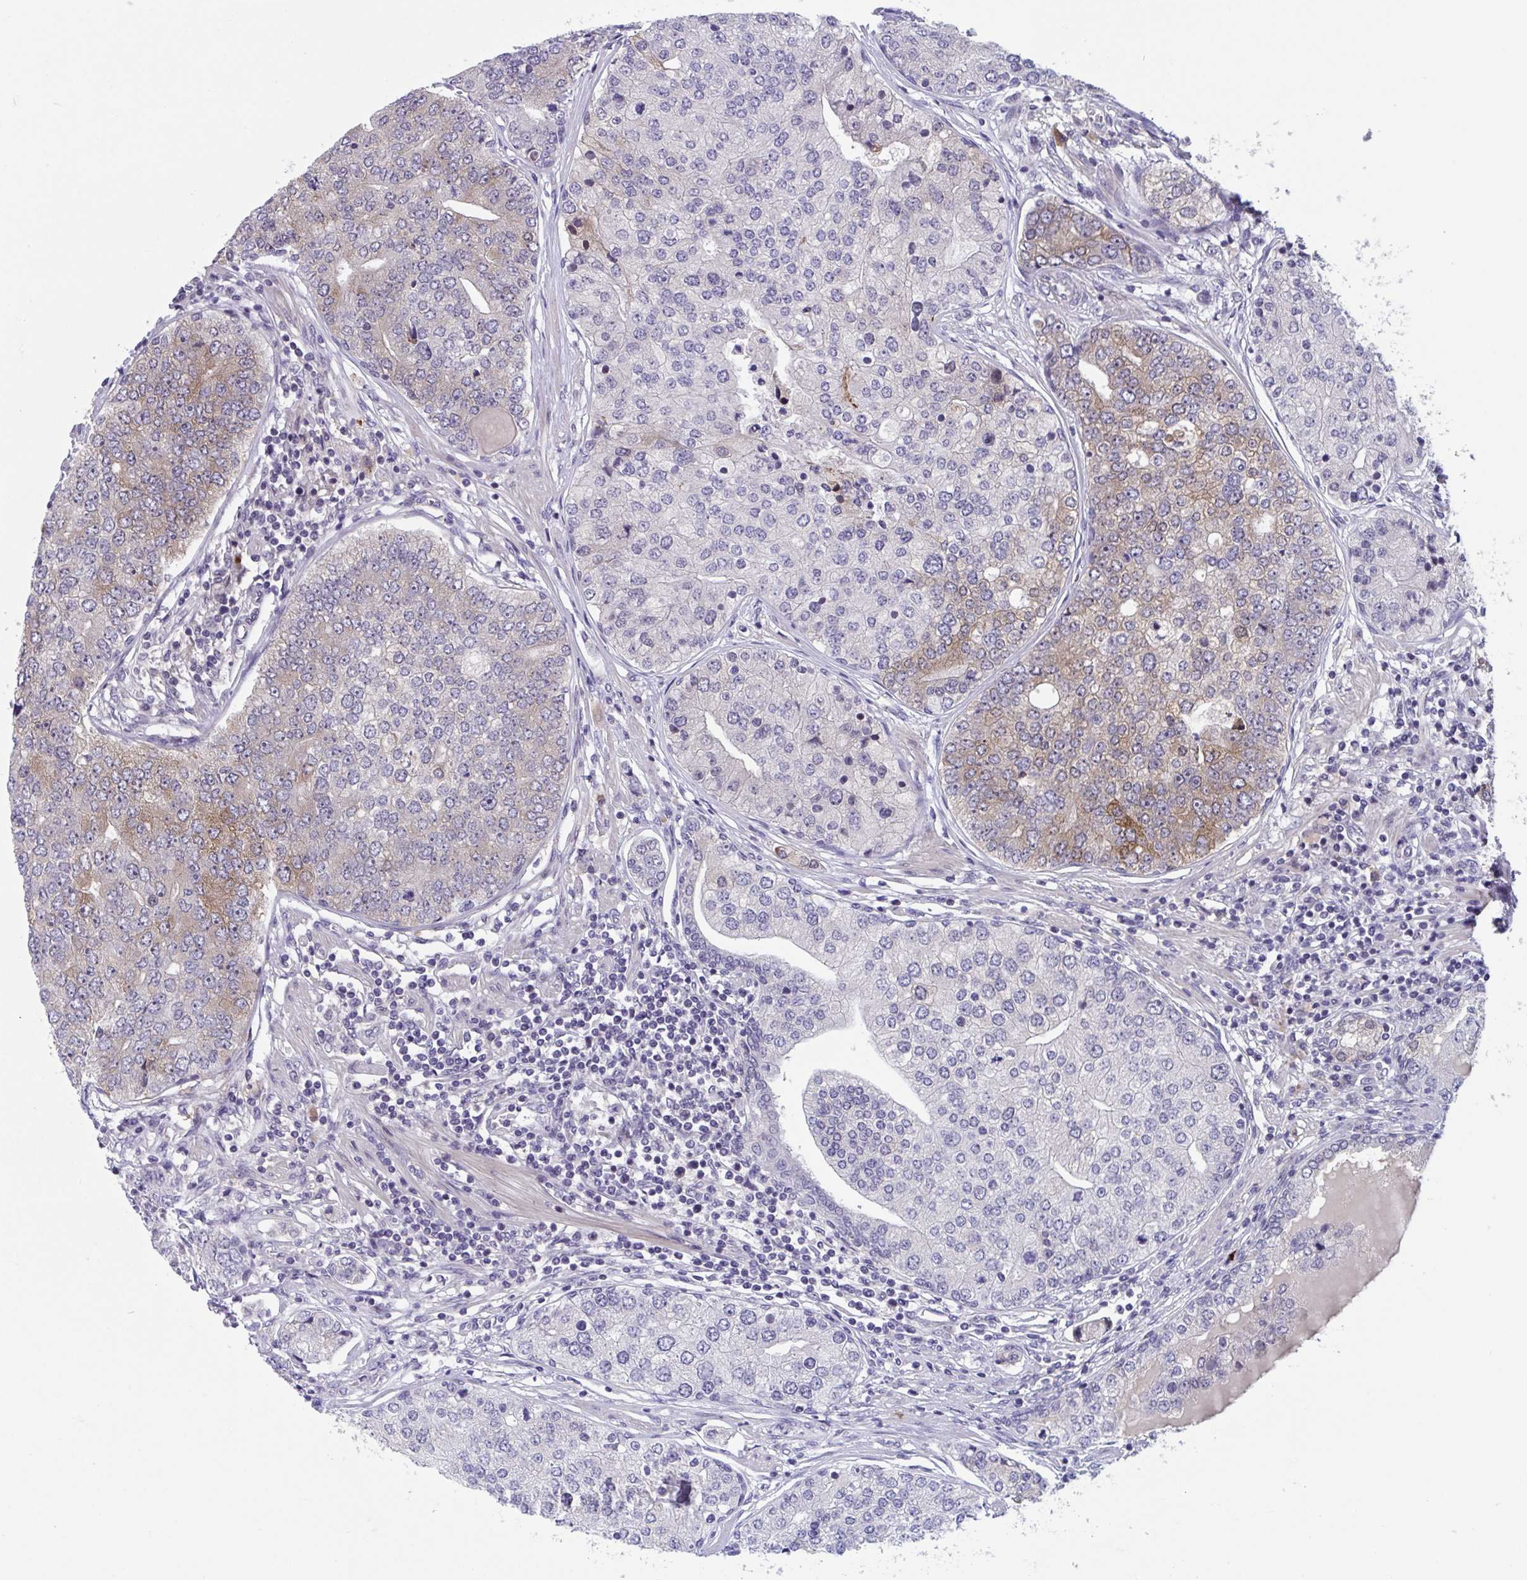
{"staining": {"intensity": "moderate", "quantity": "<25%", "location": "cytoplasmic/membranous"}, "tissue": "prostate cancer", "cell_type": "Tumor cells", "image_type": "cancer", "snomed": [{"axis": "morphology", "description": "Adenocarcinoma, High grade"}, {"axis": "topography", "description": "Prostate"}], "caption": "An image of human prostate cancer (adenocarcinoma (high-grade)) stained for a protein displays moderate cytoplasmic/membranous brown staining in tumor cells.", "gene": "RIOK1", "patient": {"sex": "male", "age": 60}}